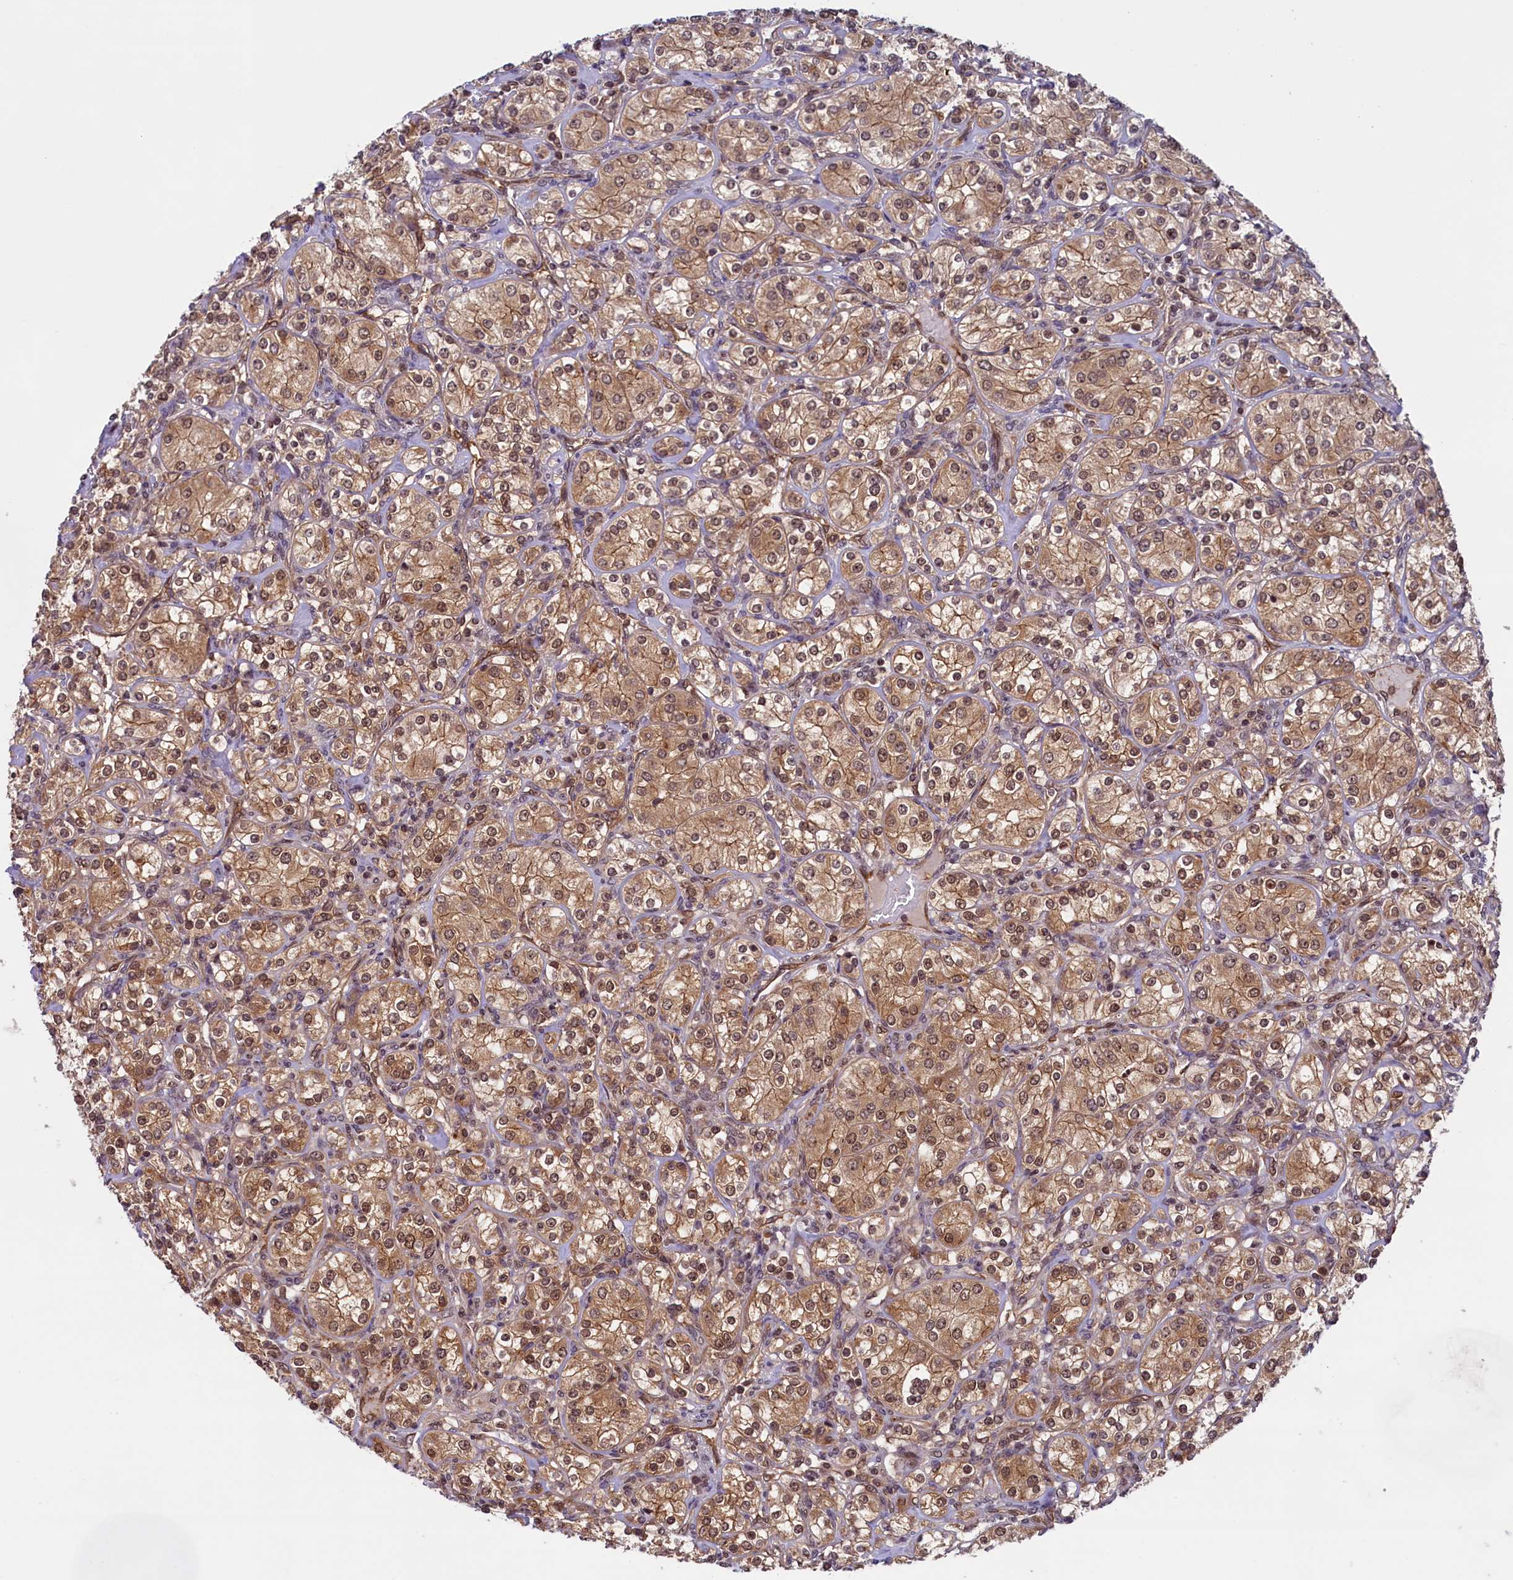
{"staining": {"intensity": "moderate", "quantity": ">75%", "location": "cytoplasmic/membranous,nuclear"}, "tissue": "renal cancer", "cell_type": "Tumor cells", "image_type": "cancer", "snomed": [{"axis": "morphology", "description": "Adenocarcinoma, NOS"}, {"axis": "topography", "description": "Kidney"}], "caption": "Renal cancer stained with a brown dye demonstrates moderate cytoplasmic/membranous and nuclear positive positivity in about >75% of tumor cells.", "gene": "SLC7A6OS", "patient": {"sex": "male", "age": 77}}